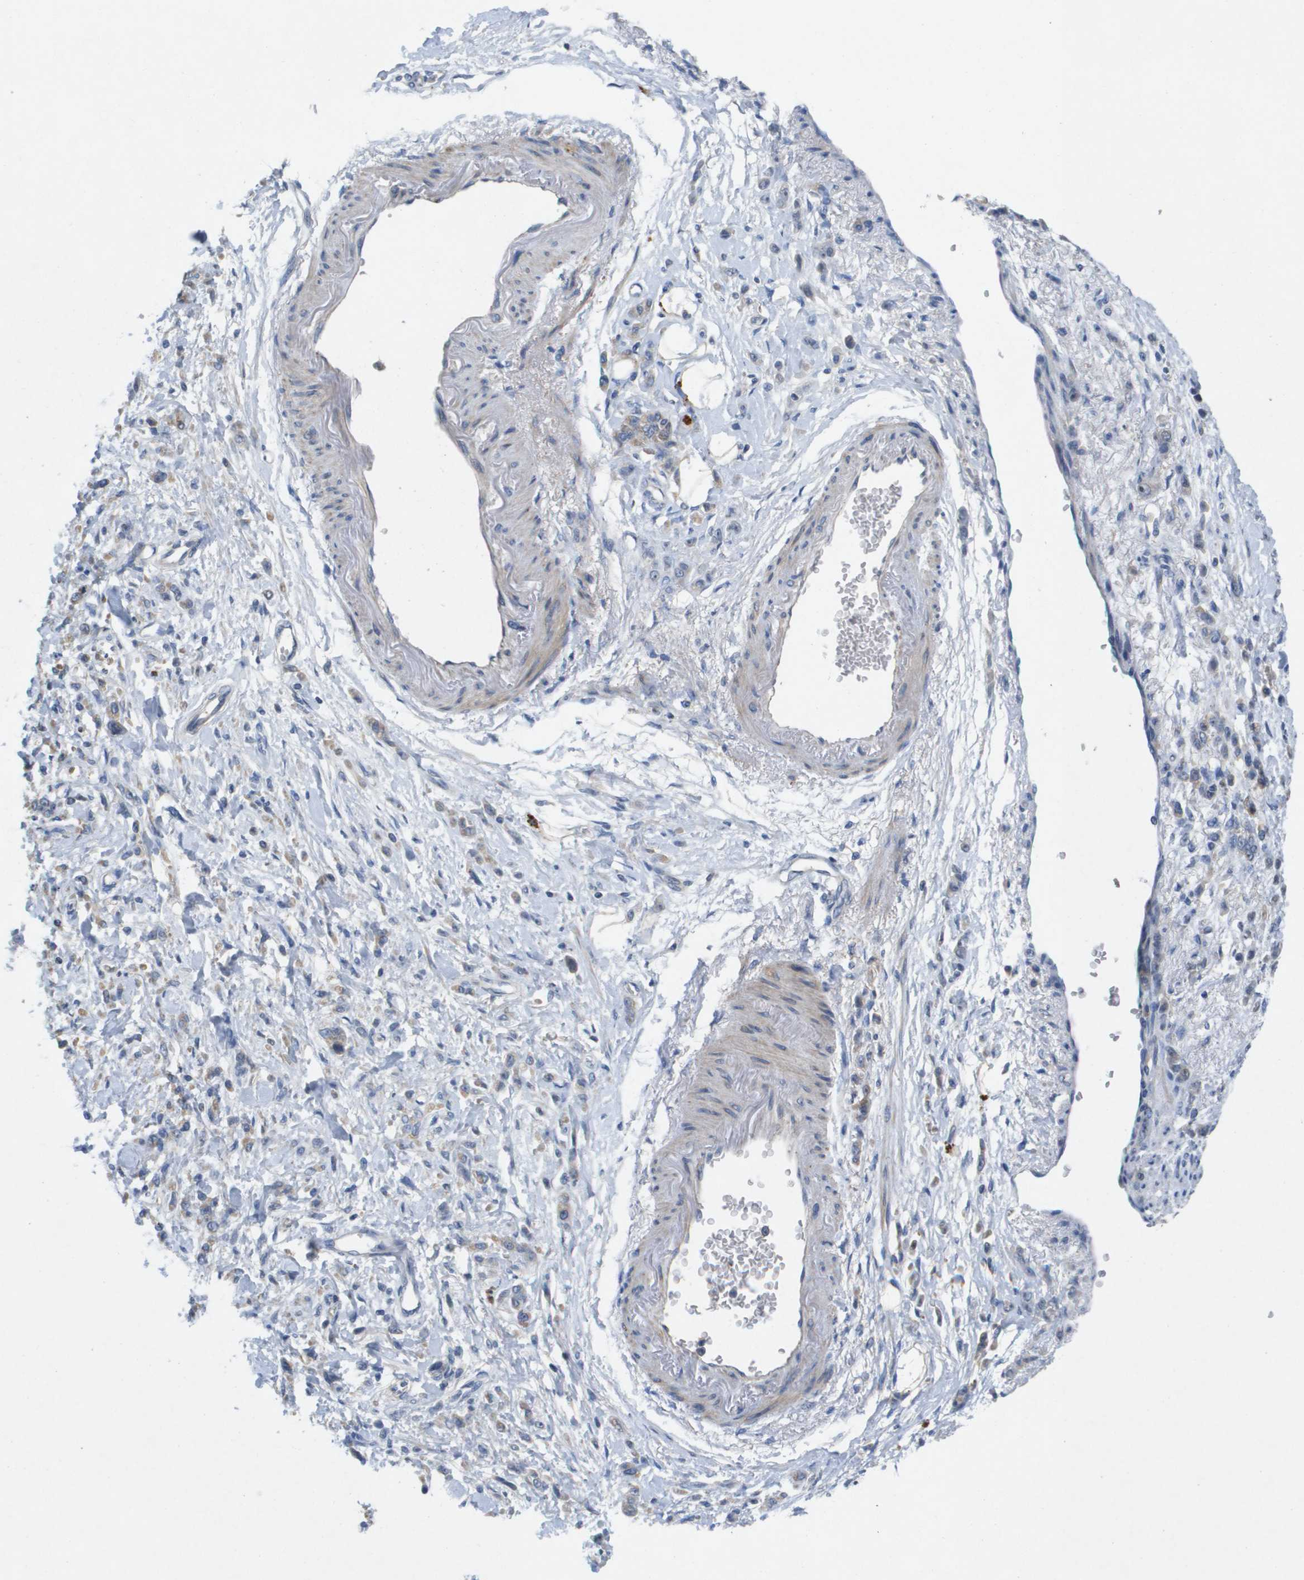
{"staining": {"intensity": "negative", "quantity": "none", "location": "none"}, "tissue": "stomach cancer", "cell_type": "Tumor cells", "image_type": "cancer", "snomed": [{"axis": "morphology", "description": "Normal tissue, NOS"}, {"axis": "morphology", "description": "Adenocarcinoma, NOS"}, {"axis": "topography", "description": "Stomach"}], "caption": "There is no significant expression in tumor cells of stomach adenocarcinoma.", "gene": "B3GNT5", "patient": {"sex": "male", "age": 82}}